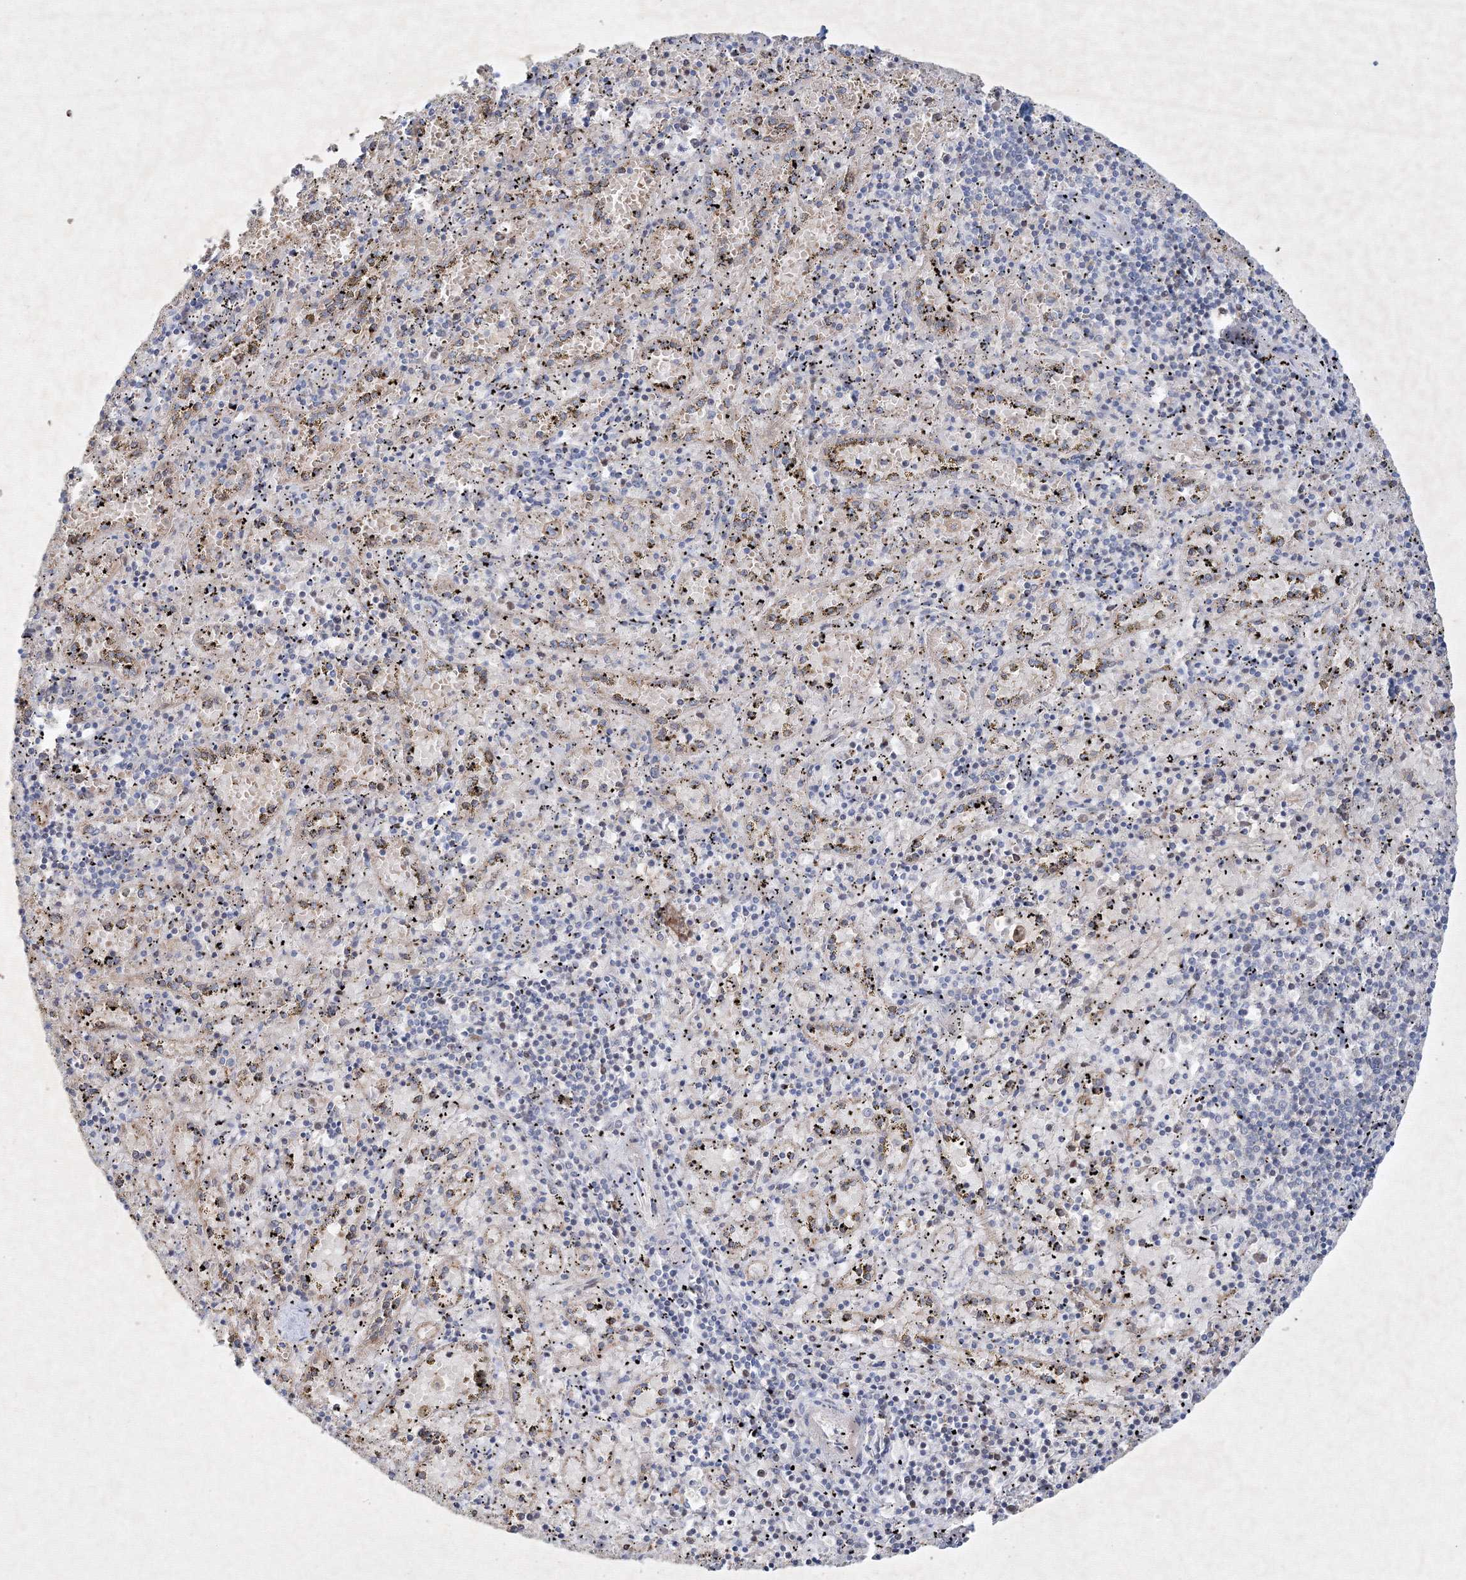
{"staining": {"intensity": "negative", "quantity": "none", "location": "none"}, "tissue": "spleen", "cell_type": "Cells in red pulp", "image_type": "normal", "snomed": [{"axis": "morphology", "description": "Normal tissue, NOS"}, {"axis": "topography", "description": "Spleen"}], "caption": "Immunohistochemistry histopathology image of benign human spleen stained for a protein (brown), which shows no staining in cells in red pulp. (Brightfield microscopy of DAB (3,3'-diaminobenzidine) IHC at high magnification).", "gene": "CXXC4", "patient": {"sex": "male", "age": 11}}